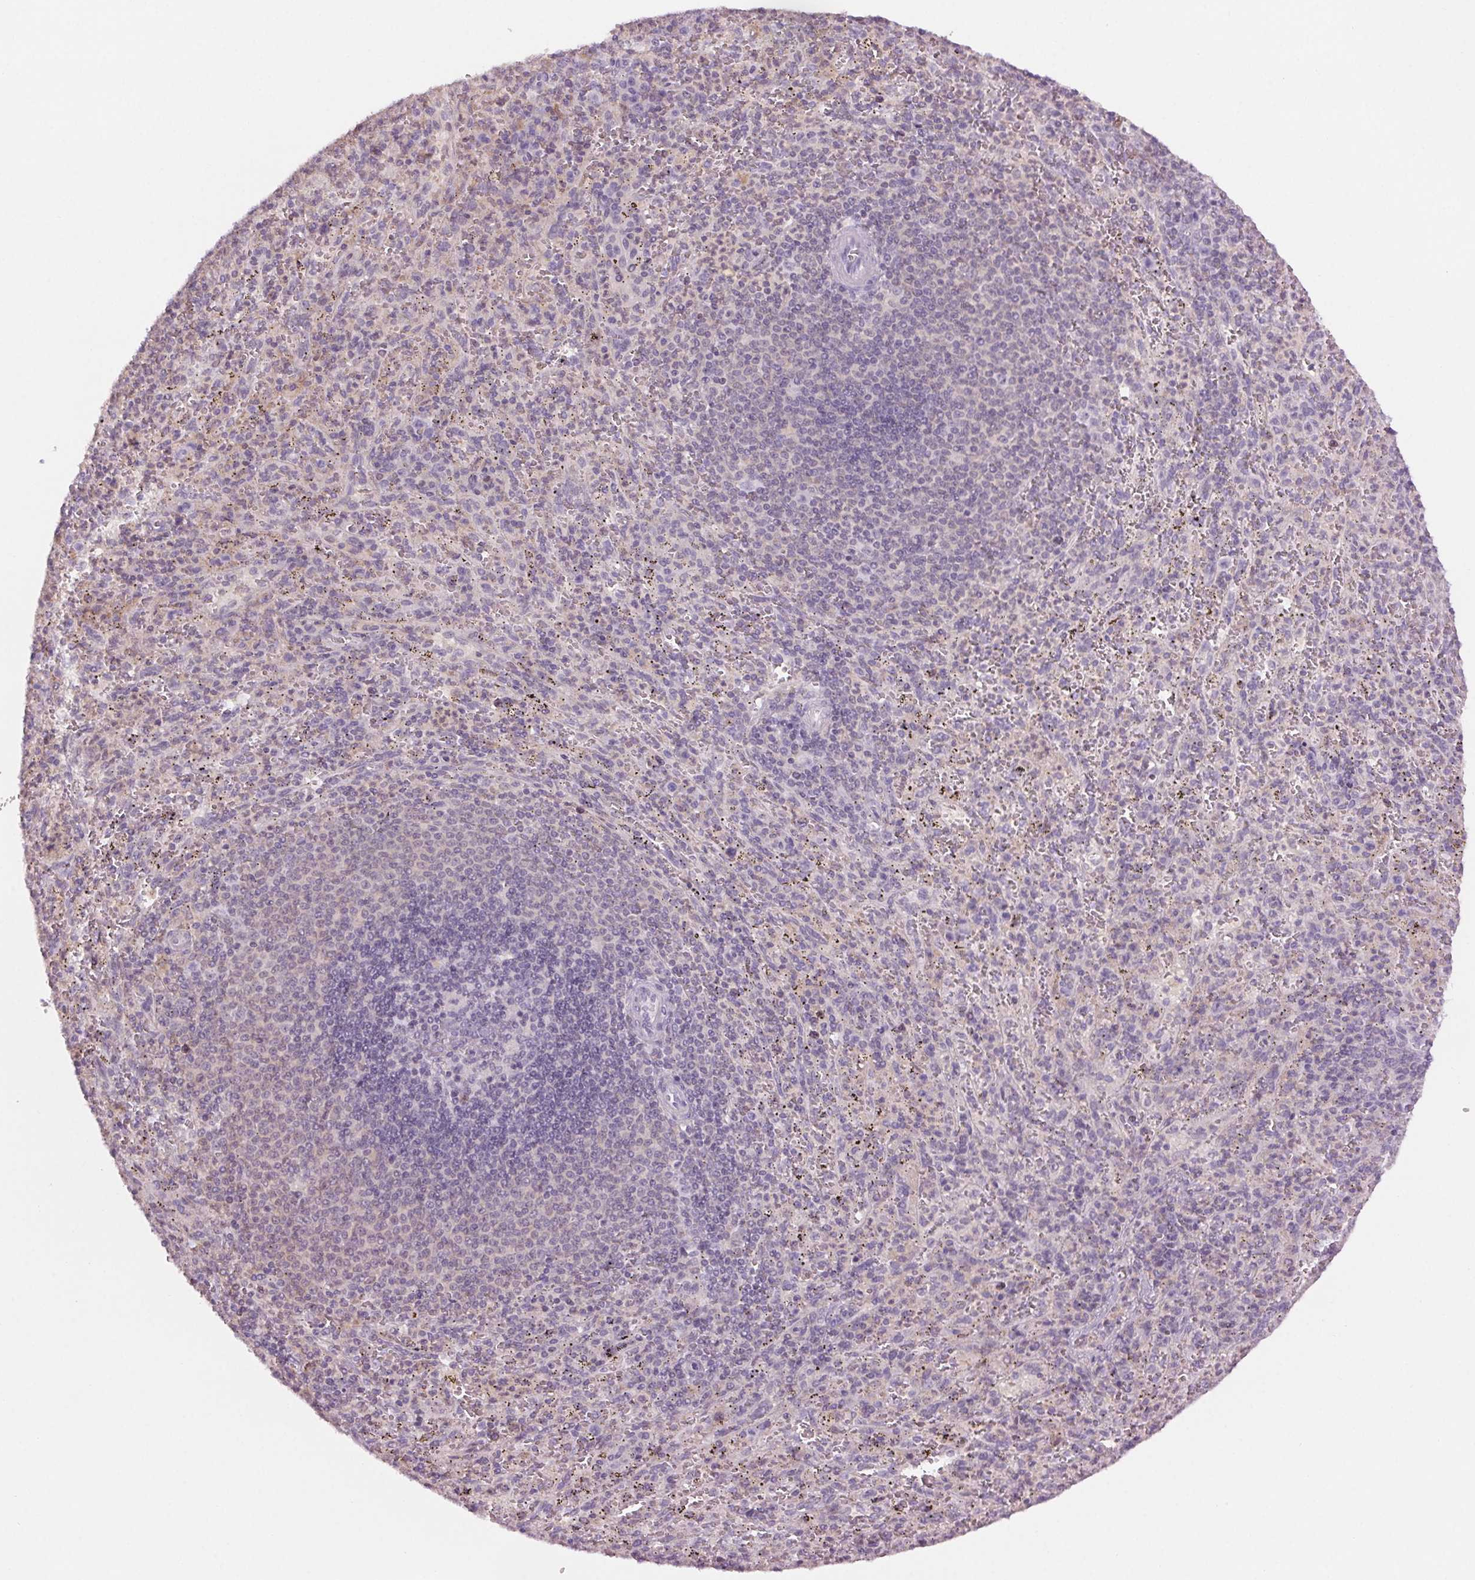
{"staining": {"intensity": "negative", "quantity": "none", "location": "none"}, "tissue": "spleen", "cell_type": "Cells in red pulp", "image_type": "normal", "snomed": [{"axis": "morphology", "description": "Normal tissue, NOS"}, {"axis": "topography", "description": "Spleen"}], "caption": "IHC micrograph of benign spleen: spleen stained with DAB (3,3'-diaminobenzidine) exhibits no significant protein expression in cells in red pulp.", "gene": "SLC6A19", "patient": {"sex": "male", "age": 57}}